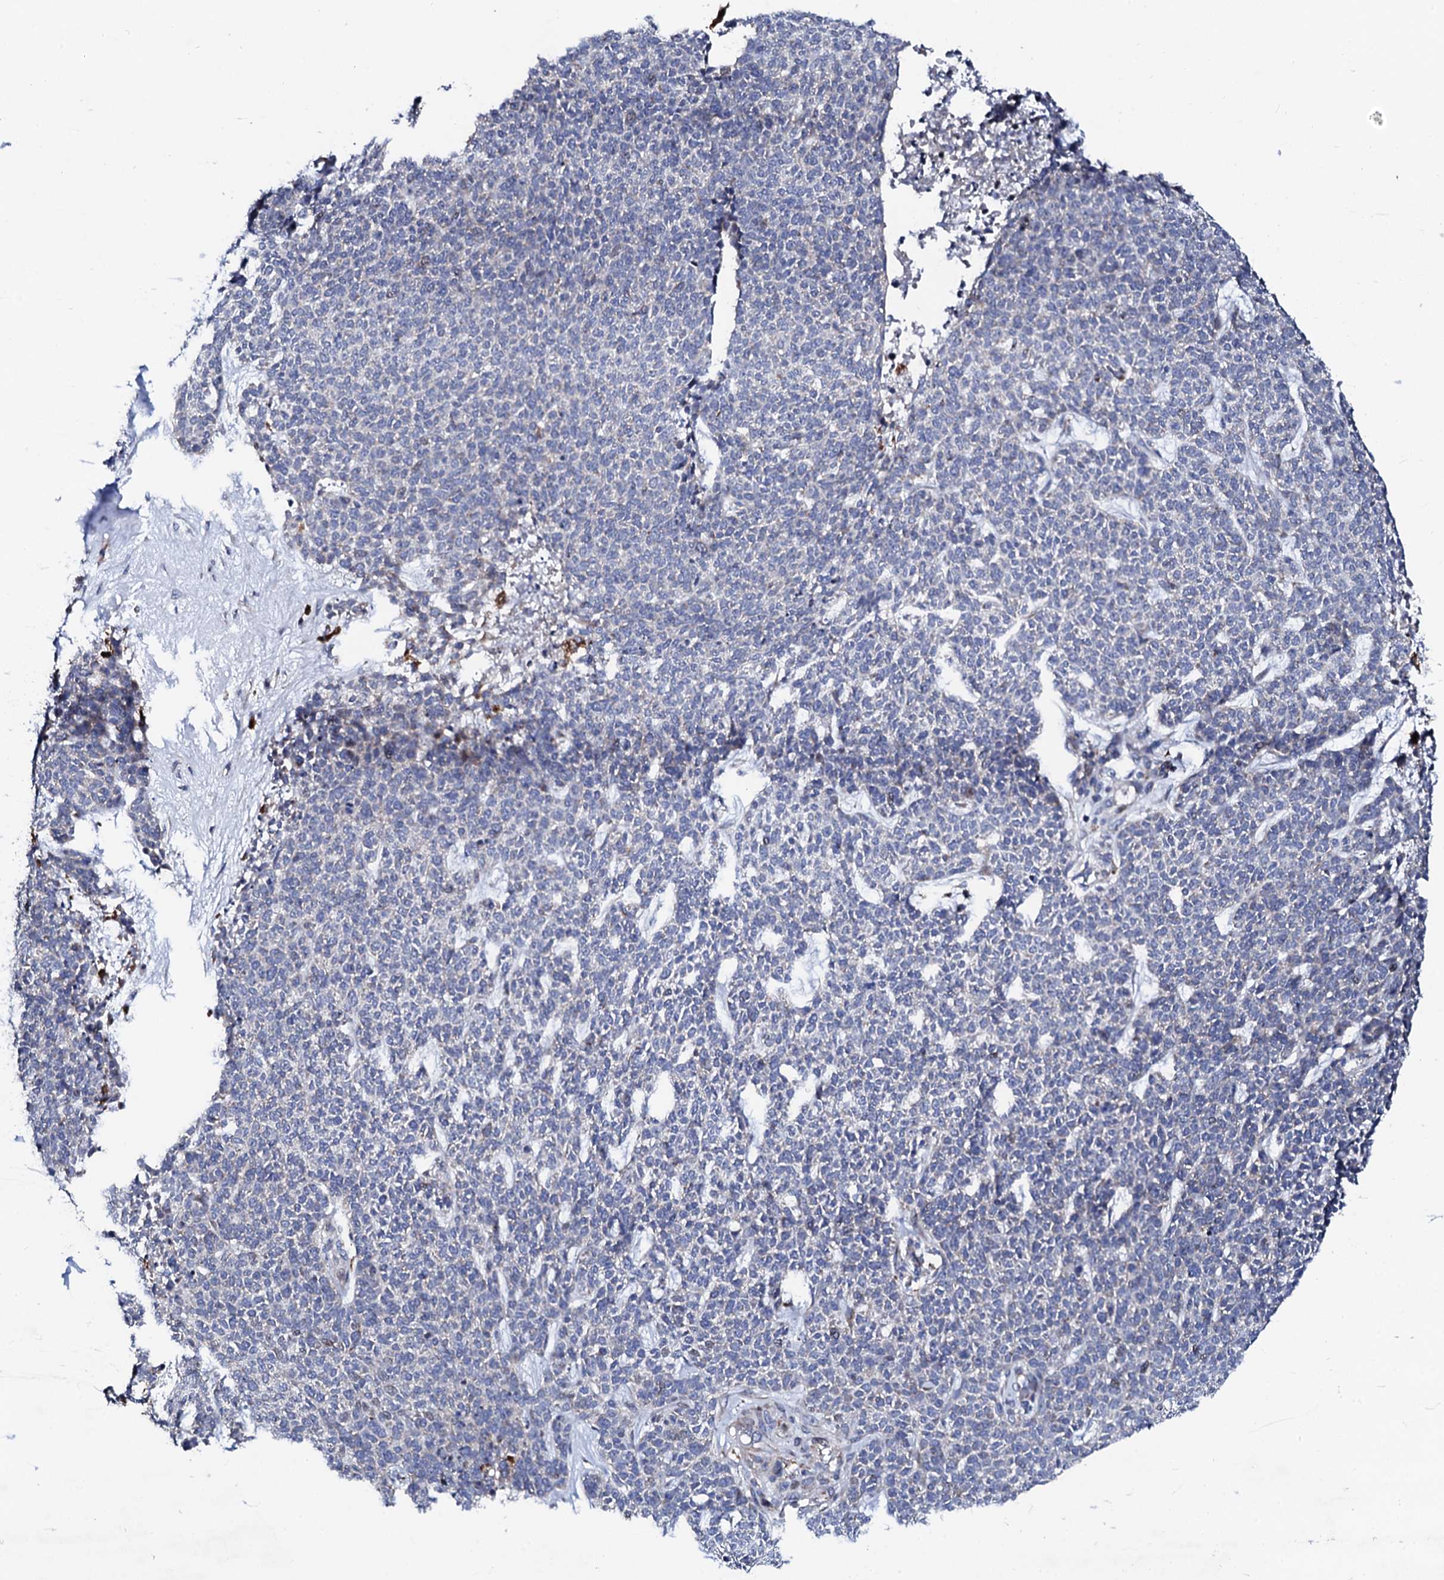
{"staining": {"intensity": "negative", "quantity": "none", "location": "none"}, "tissue": "skin cancer", "cell_type": "Tumor cells", "image_type": "cancer", "snomed": [{"axis": "morphology", "description": "Basal cell carcinoma"}, {"axis": "topography", "description": "Skin"}], "caption": "Image shows no significant protein expression in tumor cells of basal cell carcinoma (skin). Brightfield microscopy of immunohistochemistry (IHC) stained with DAB (brown) and hematoxylin (blue), captured at high magnification.", "gene": "TCIRG1", "patient": {"sex": "female", "age": 84}}